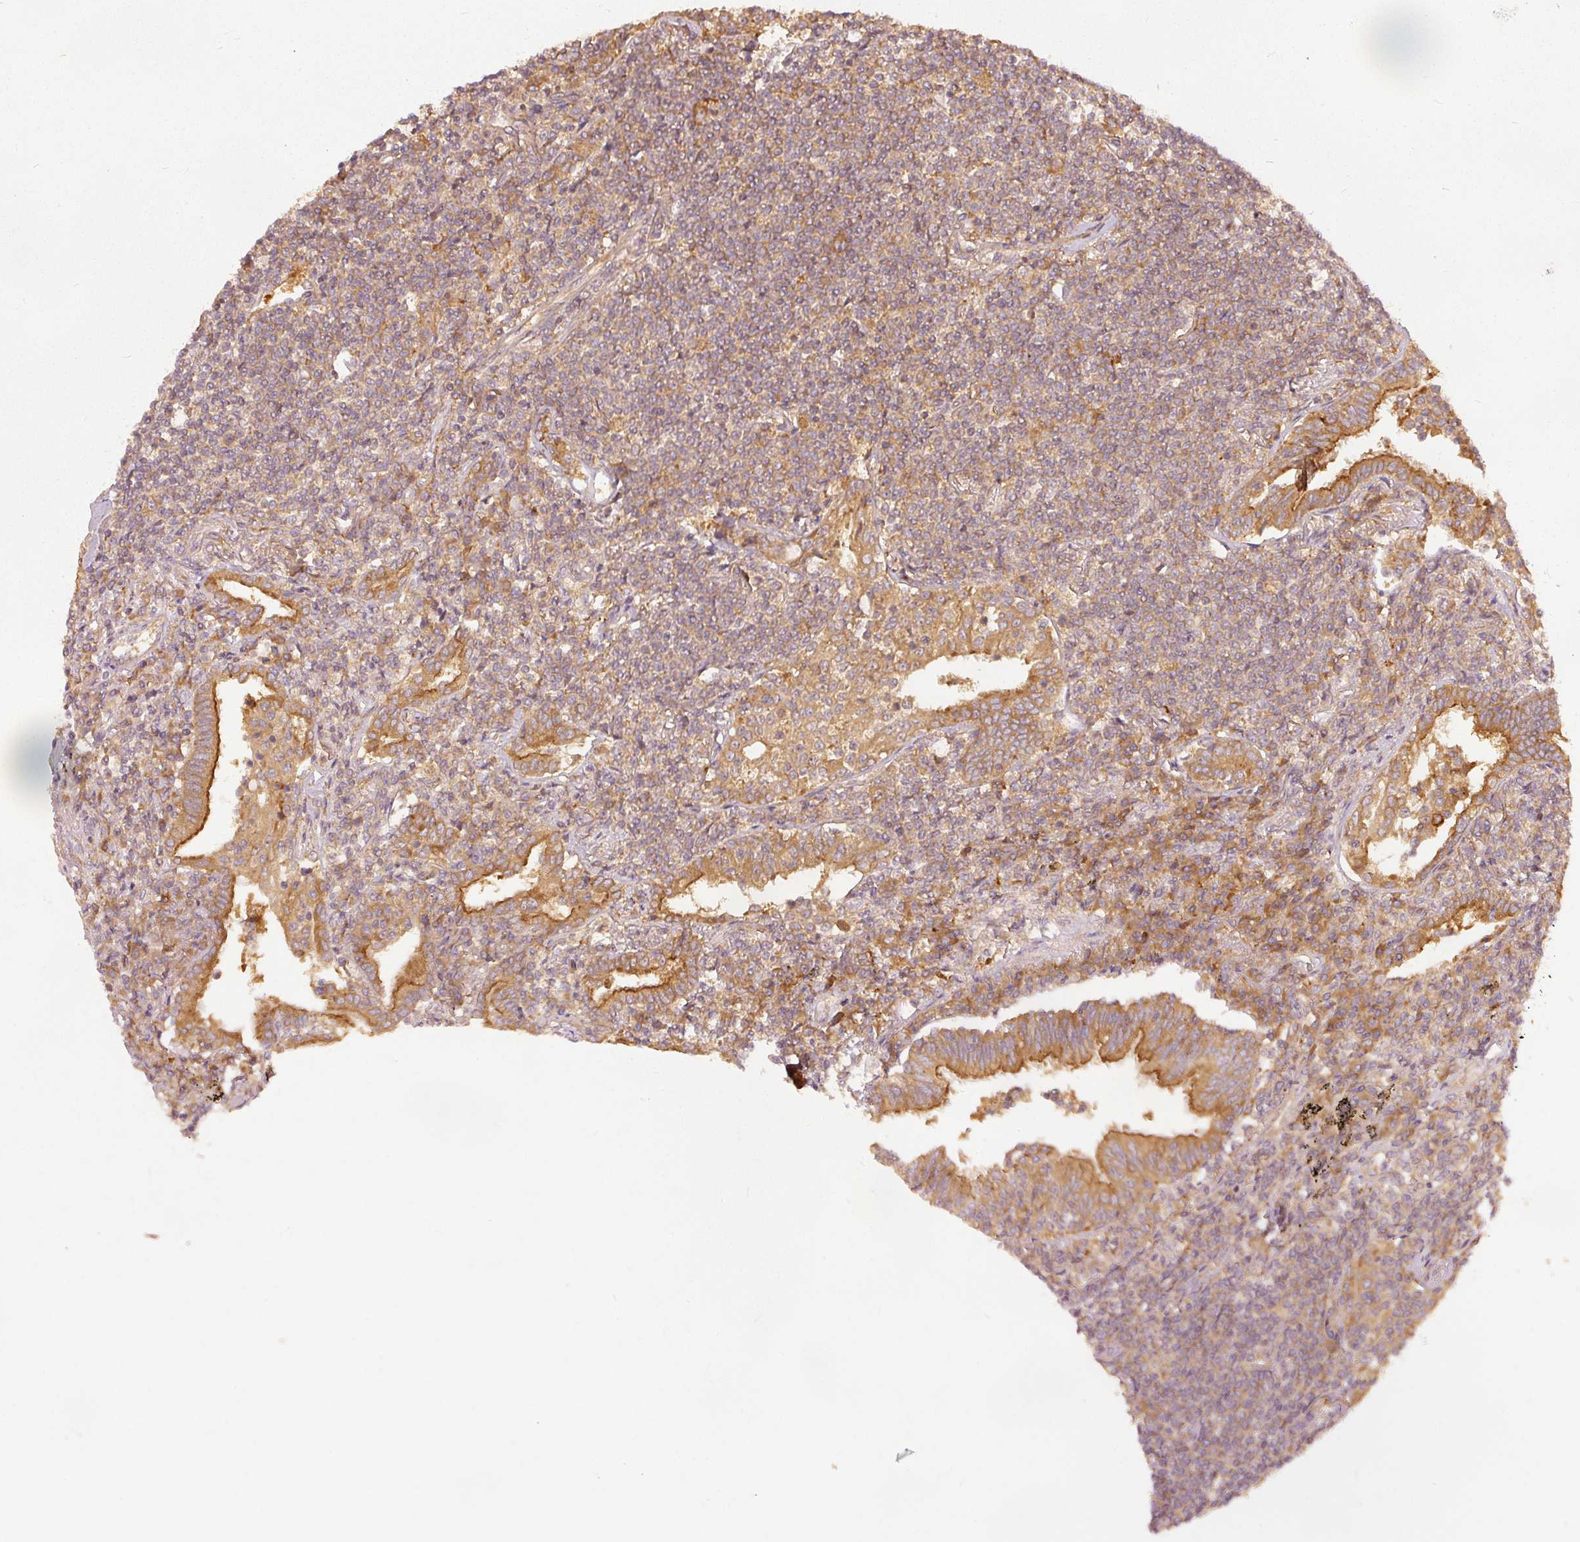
{"staining": {"intensity": "weak", "quantity": ">75%", "location": "cytoplasmic/membranous"}, "tissue": "lymphoma", "cell_type": "Tumor cells", "image_type": "cancer", "snomed": [{"axis": "morphology", "description": "Malignant lymphoma, non-Hodgkin's type, Low grade"}, {"axis": "topography", "description": "Lung"}], "caption": "Tumor cells reveal weak cytoplasmic/membranous staining in about >75% of cells in lymphoma. (DAB (3,3'-diaminobenzidine) = brown stain, brightfield microscopy at high magnification).", "gene": "EIF3B", "patient": {"sex": "female", "age": 71}}